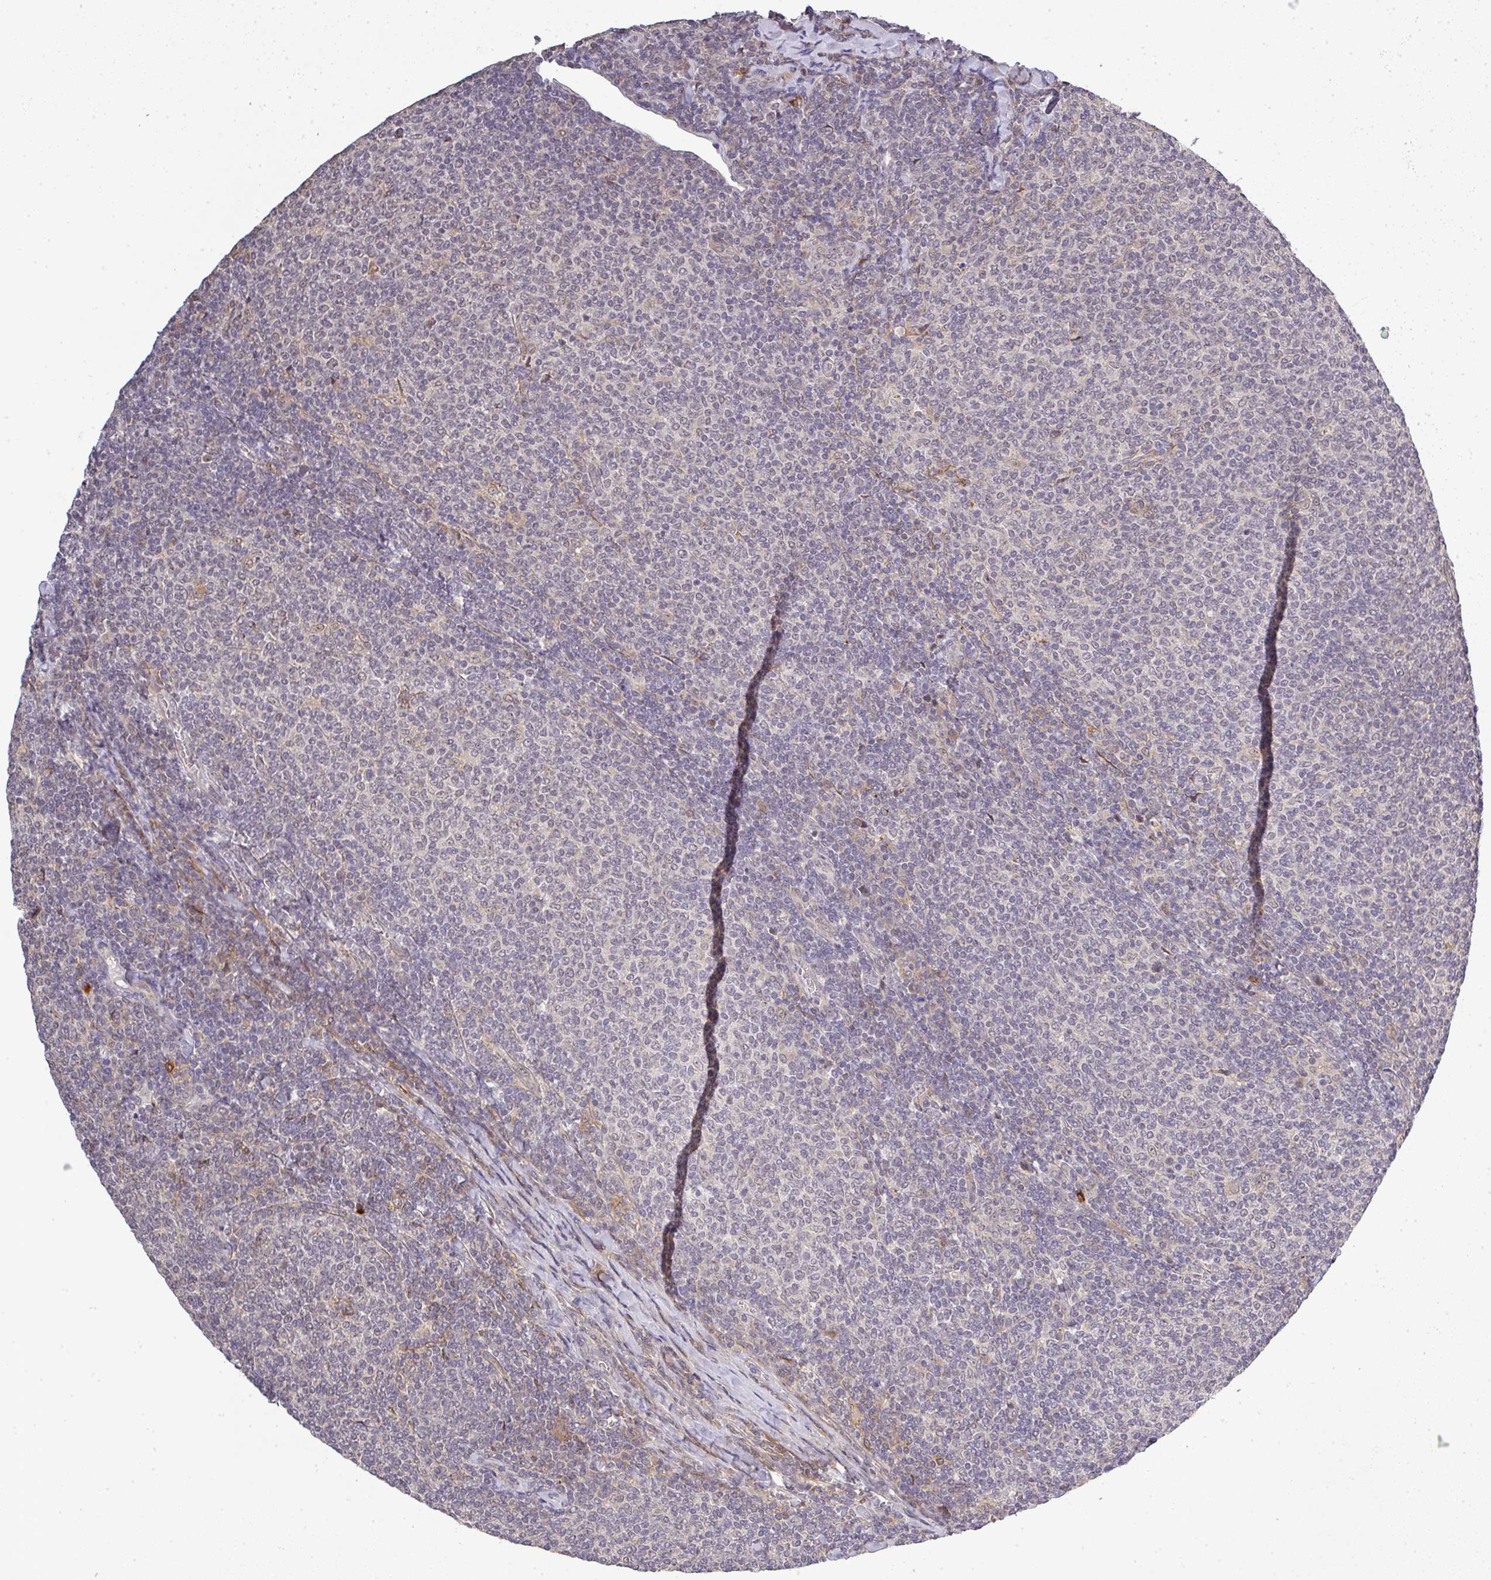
{"staining": {"intensity": "negative", "quantity": "none", "location": "none"}, "tissue": "lymphoma", "cell_type": "Tumor cells", "image_type": "cancer", "snomed": [{"axis": "morphology", "description": "Malignant lymphoma, non-Hodgkin's type, Low grade"}, {"axis": "topography", "description": "Lymph node"}], "caption": "DAB immunohistochemical staining of low-grade malignant lymphoma, non-Hodgkin's type shows no significant positivity in tumor cells.", "gene": "FAM153A", "patient": {"sex": "male", "age": 52}}